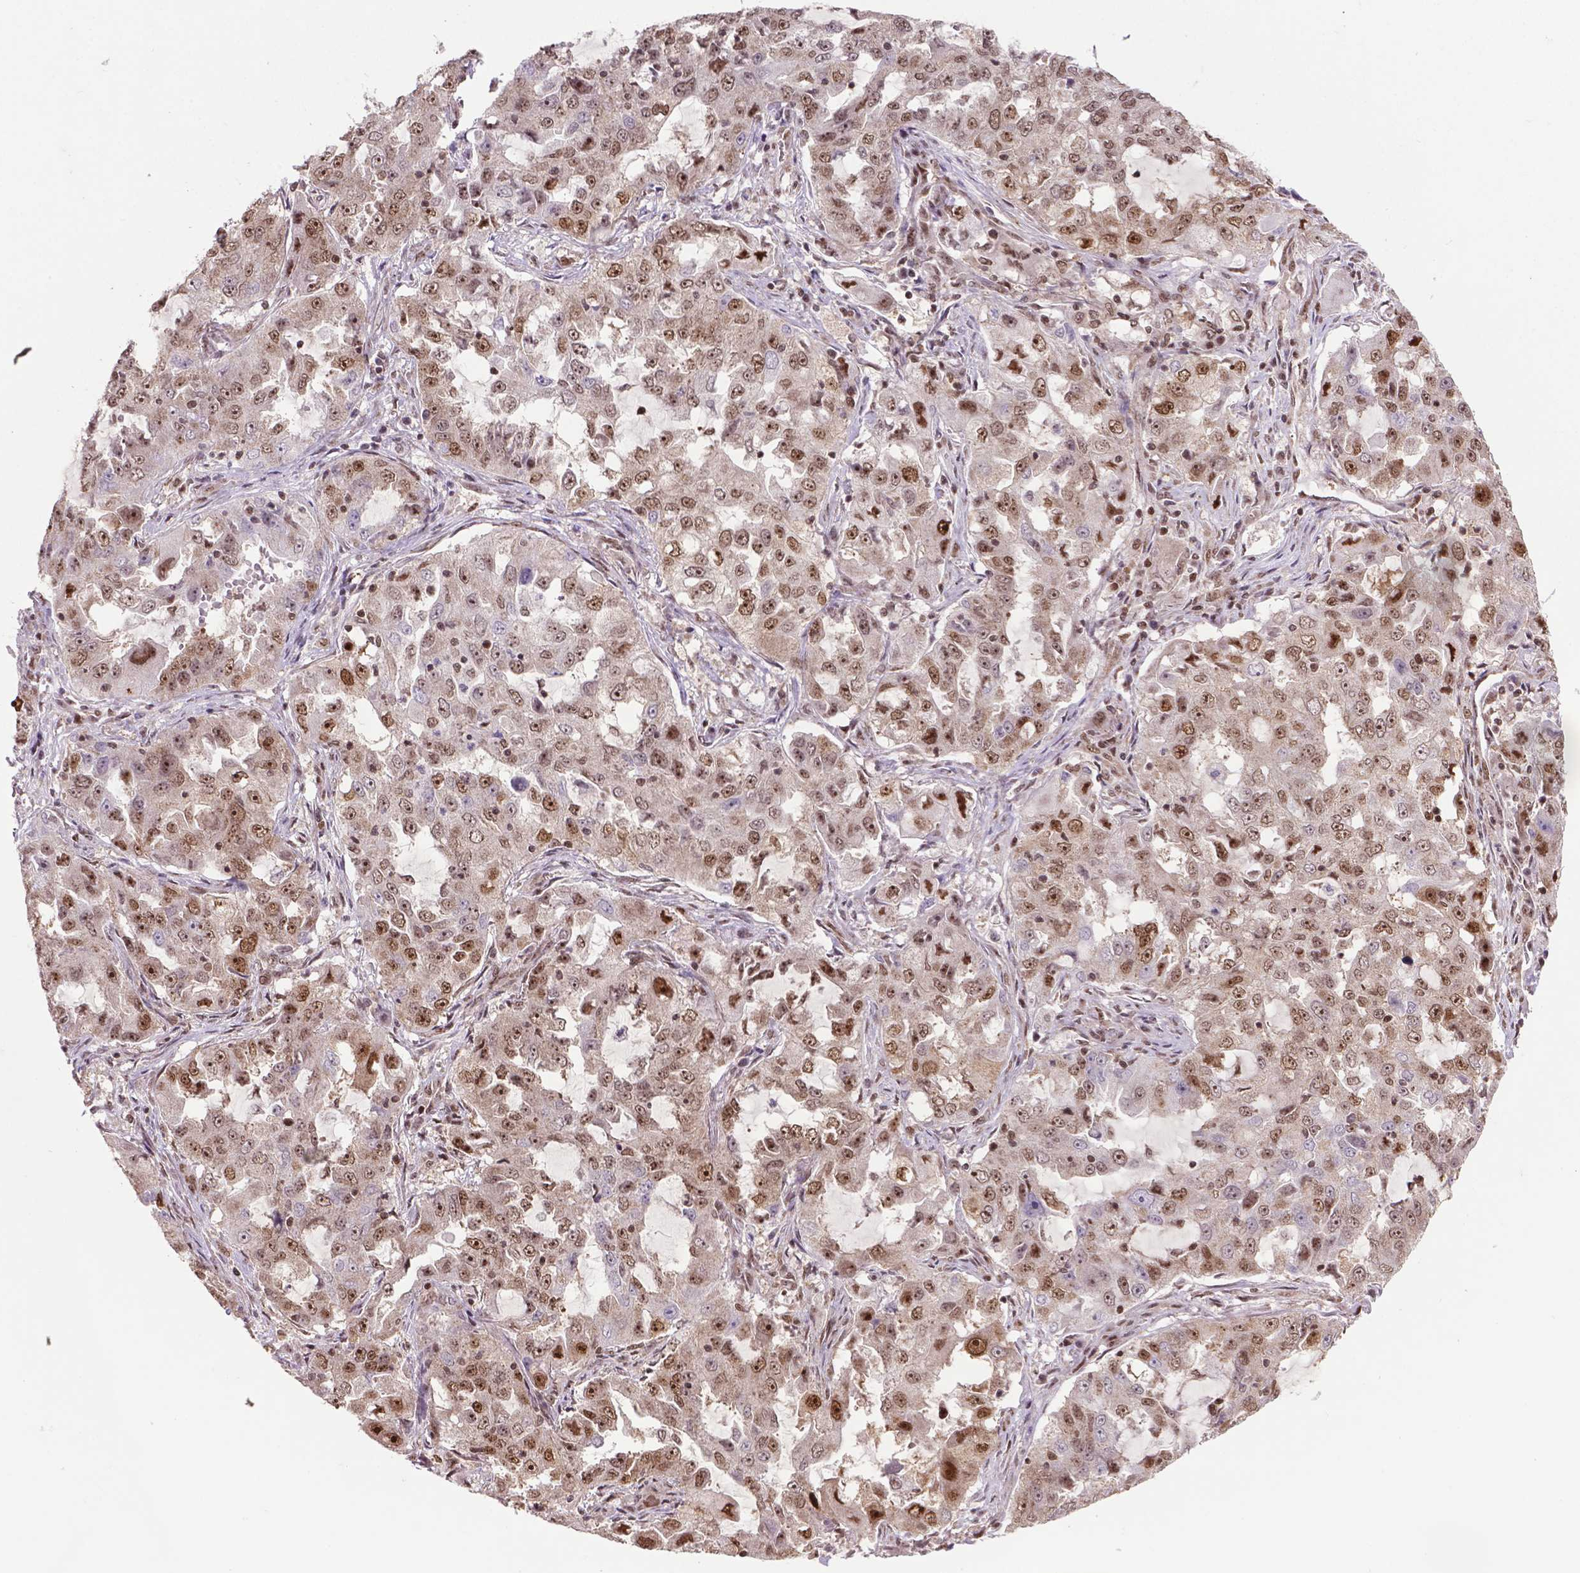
{"staining": {"intensity": "moderate", "quantity": ">75%", "location": "nuclear"}, "tissue": "lung cancer", "cell_type": "Tumor cells", "image_type": "cancer", "snomed": [{"axis": "morphology", "description": "Adenocarcinoma, NOS"}, {"axis": "topography", "description": "Lung"}], "caption": "Immunohistochemistry (IHC) image of human lung cancer stained for a protein (brown), which shows medium levels of moderate nuclear staining in about >75% of tumor cells.", "gene": "CSNK2A1", "patient": {"sex": "female", "age": 61}}